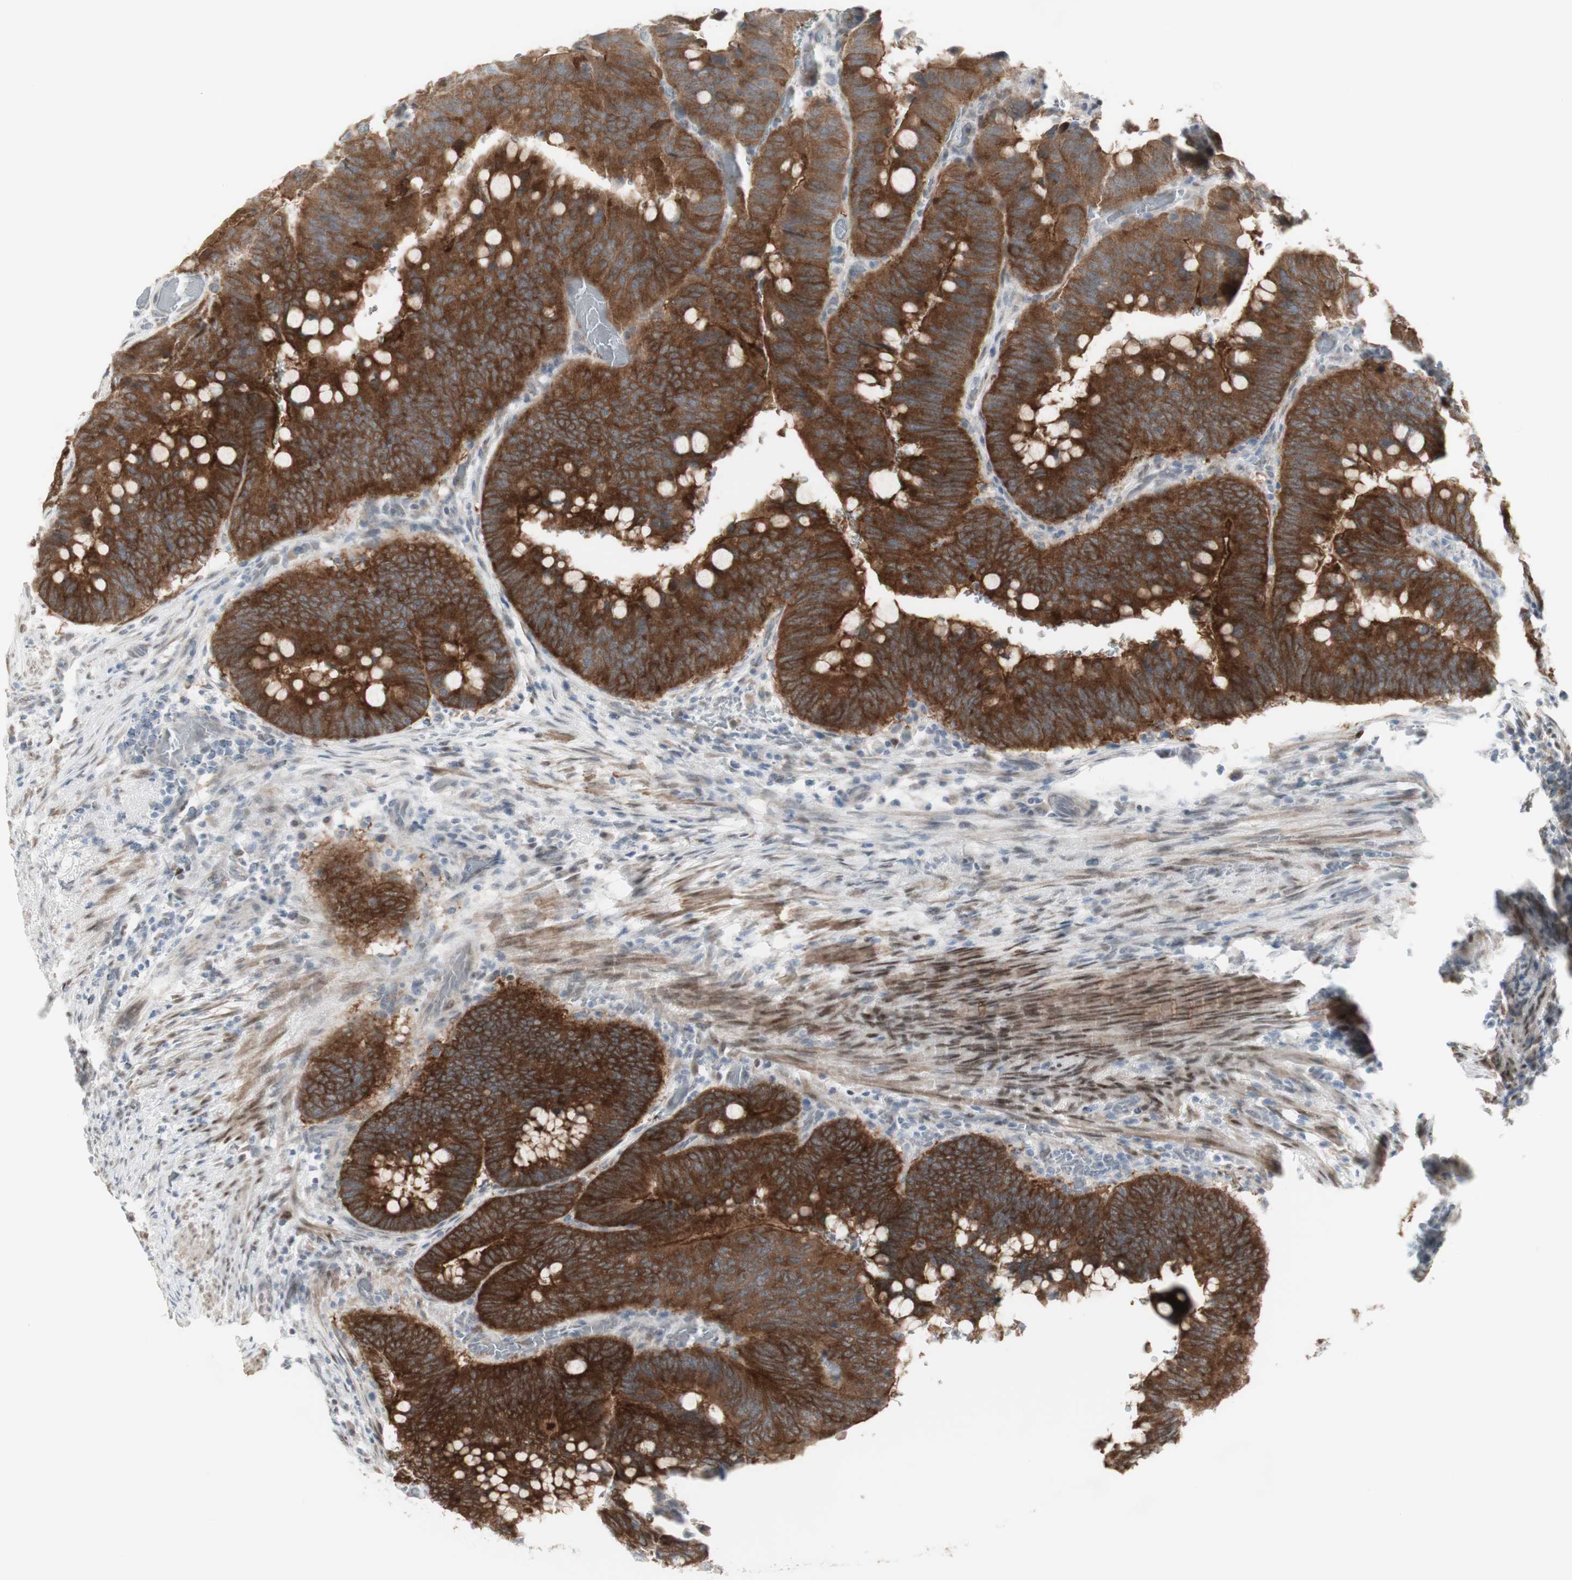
{"staining": {"intensity": "strong", "quantity": ">75%", "location": "cytoplasmic/membranous"}, "tissue": "colorectal cancer", "cell_type": "Tumor cells", "image_type": "cancer", "snomed": [{"axis": "morphology", "description": "Normal tissue, NOS"}, {"axis": "morphology", "description": "Adenocarcinoma, NOS"}, {"axis": "topography", "description": "Rectum"}, {"axis": "topography", "description": "Peripheral nerve tissue"}], "caption": "This is a histology image of immunohistochemistry staining of adenocarcinoma (colorectal), which shows strong staining in the cytoplasmic/membranous of tumor cells.", "gene": "C1orf116", "patient": {"sex": "male", "age": 92}}